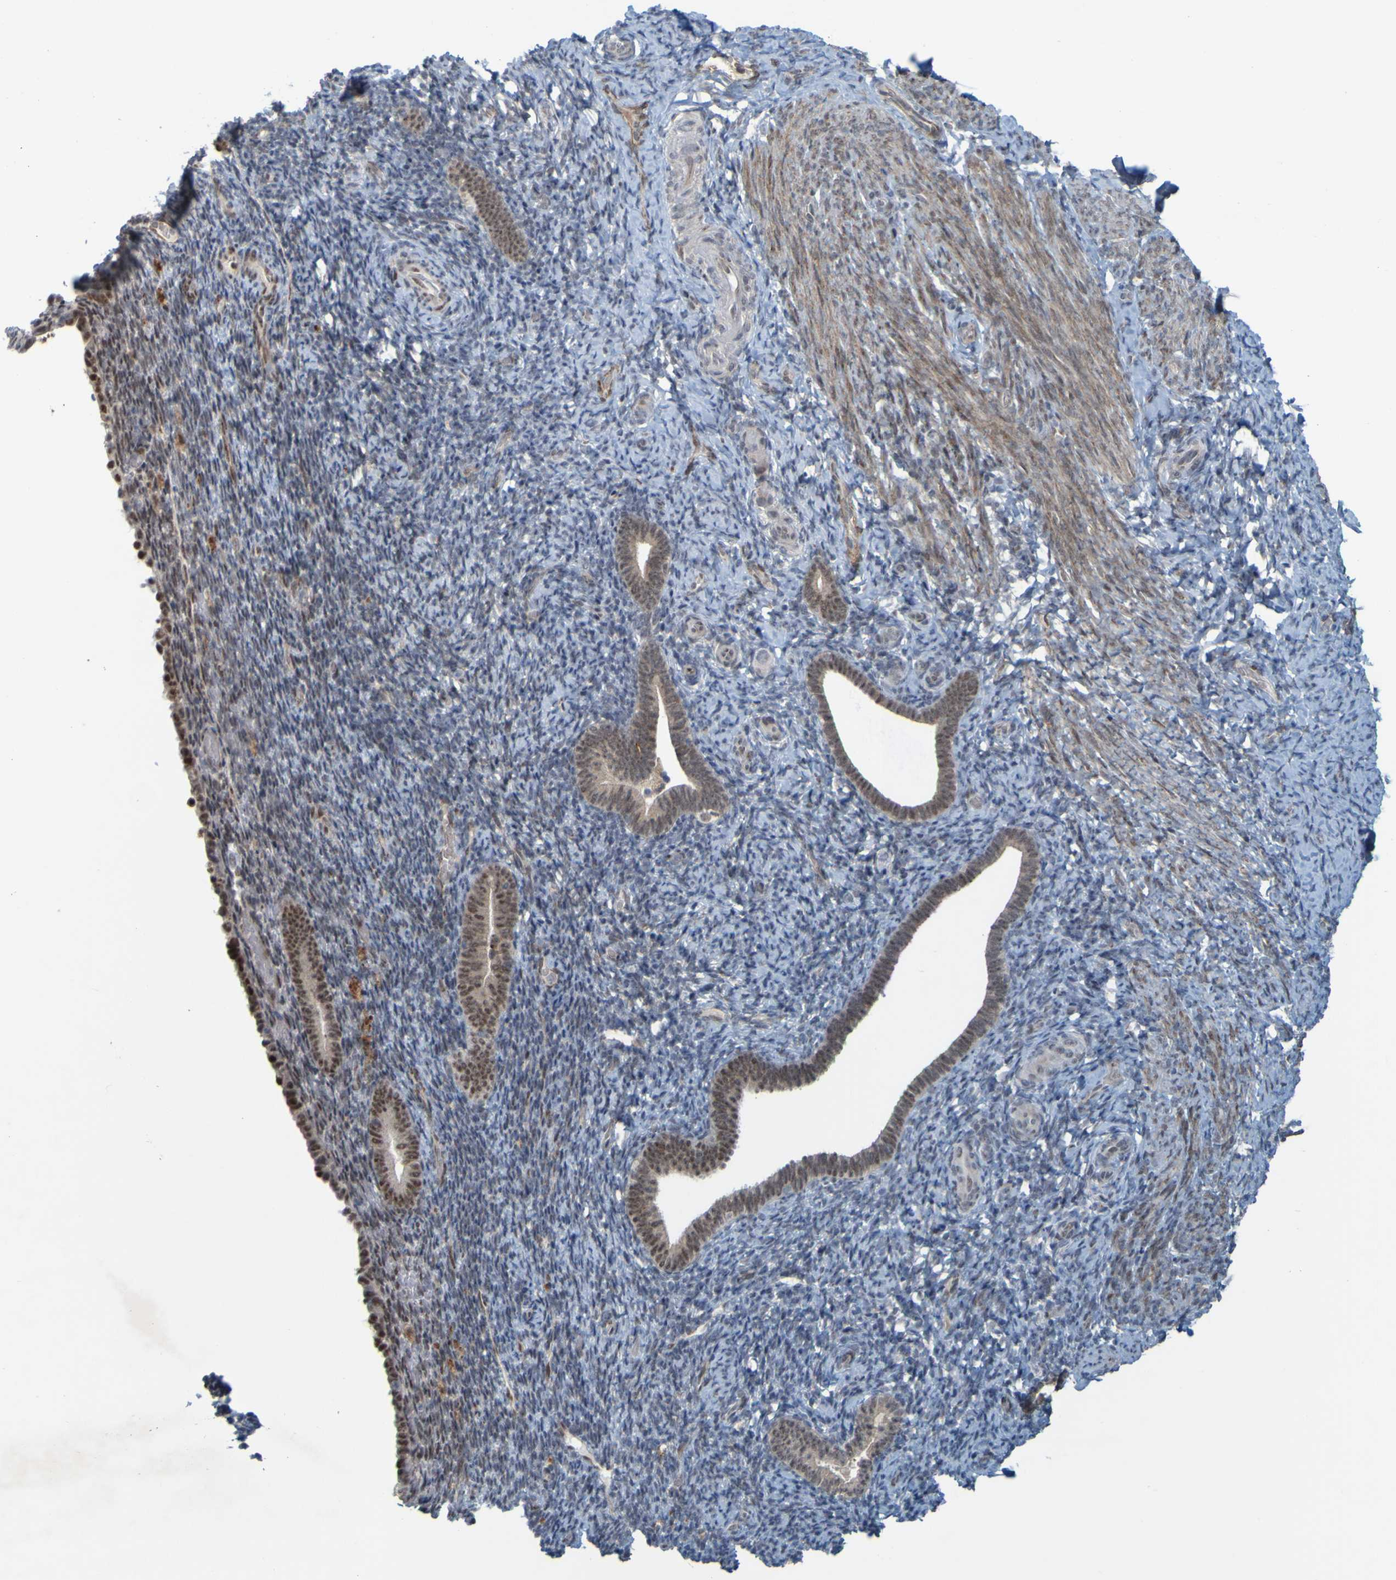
{"staining": {"intensity": "negative", "quantity": "none", "location": "none"}, "tissue": "endometrium", "cell_type": "Cells in endometrial stroma", "image_type": "normal", "snomed": [{"axis": "morphology", "description": "Normal tissue, NOS"}, {"axis": "topography", "description": "Endometrium"}], "caption": "Immunohistochemistry photomicrograph of unremarkable human endometrium stained for a protein (brown), which exhibits no positivity in cells in endometrial stroma.", "gene": "MCPH1", "patient": {"sex": "female", "age": 51}}